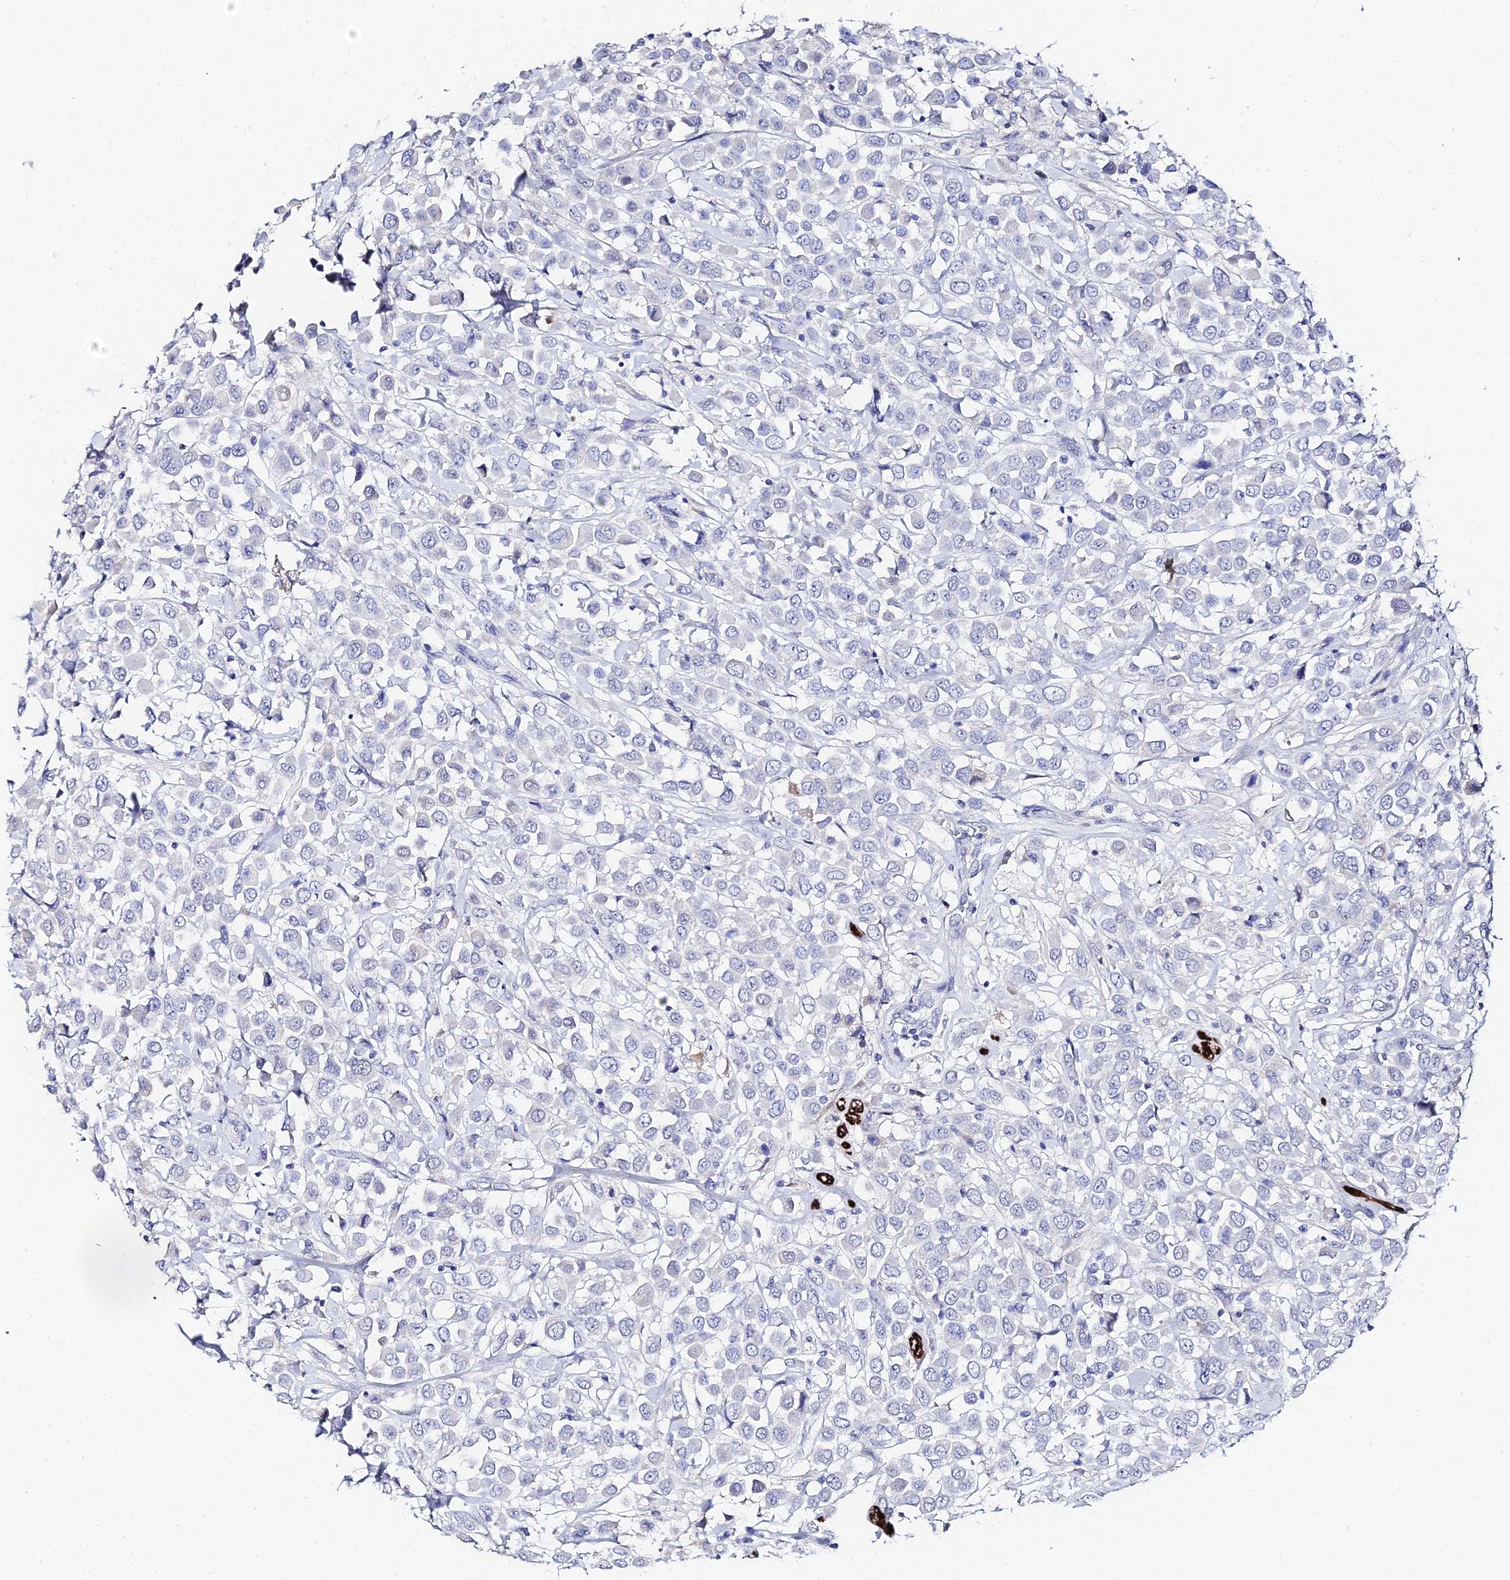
{"staining": {"intensity": "negative", "quantity": "none", "location": "none"}, "tissue": "breast cancer", "cell_type": "Tumor cells", "image_type": "cancer", "snomed": [{"axis": "morphology", "description": "Duct carcinoma"}, {"axis": "topography", "description": "Breast"}], "caption": "The immunohistochemistry photomicrograph has no significant expression in tumor cells of invasive ductal carcinoma (breast) tissue.", "gene": "KRT17", "patient": {"sex": "female", "age": 61}}